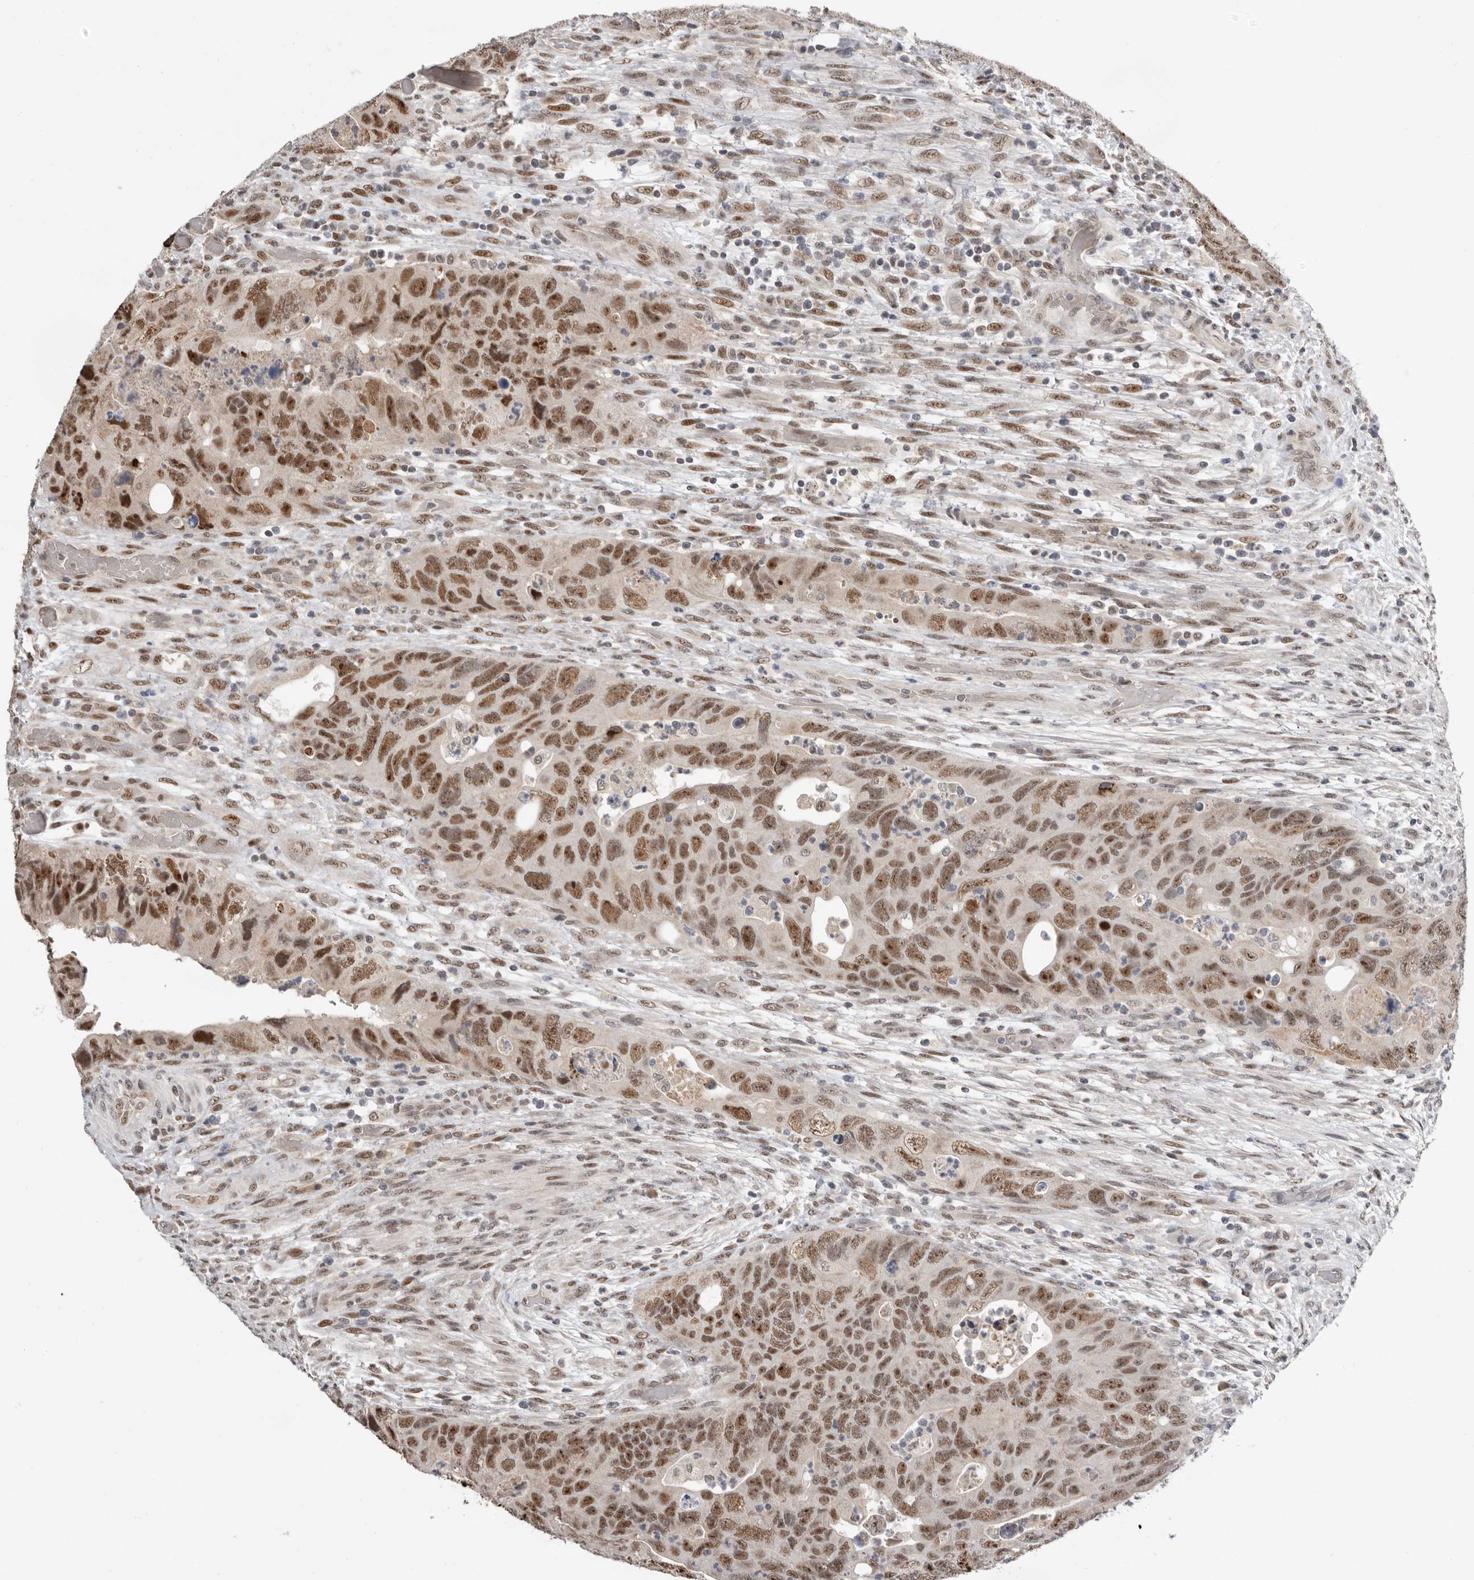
{"staining": {"intensity": "moderate", "quantity": ">75%", "location": "nuclear"}, "tissue": "colorectal cancer", "cell_type": "Tumor cells", "image_type": "cancer", "snomed": [{"axis": "morphology", "description": "Adenocarcinoma, NOS"}, {"axis": "topography", "description": "Rectum"}], "caption": "High-power microscopy captured an immunohistochemistry image of colorectal cancer (adenocarcinoma), revealing moderate nuclear positivity in about >75% of tumor cells.", "gene": "BRCA2", "patient": {"sex": "male", "age": 63}}